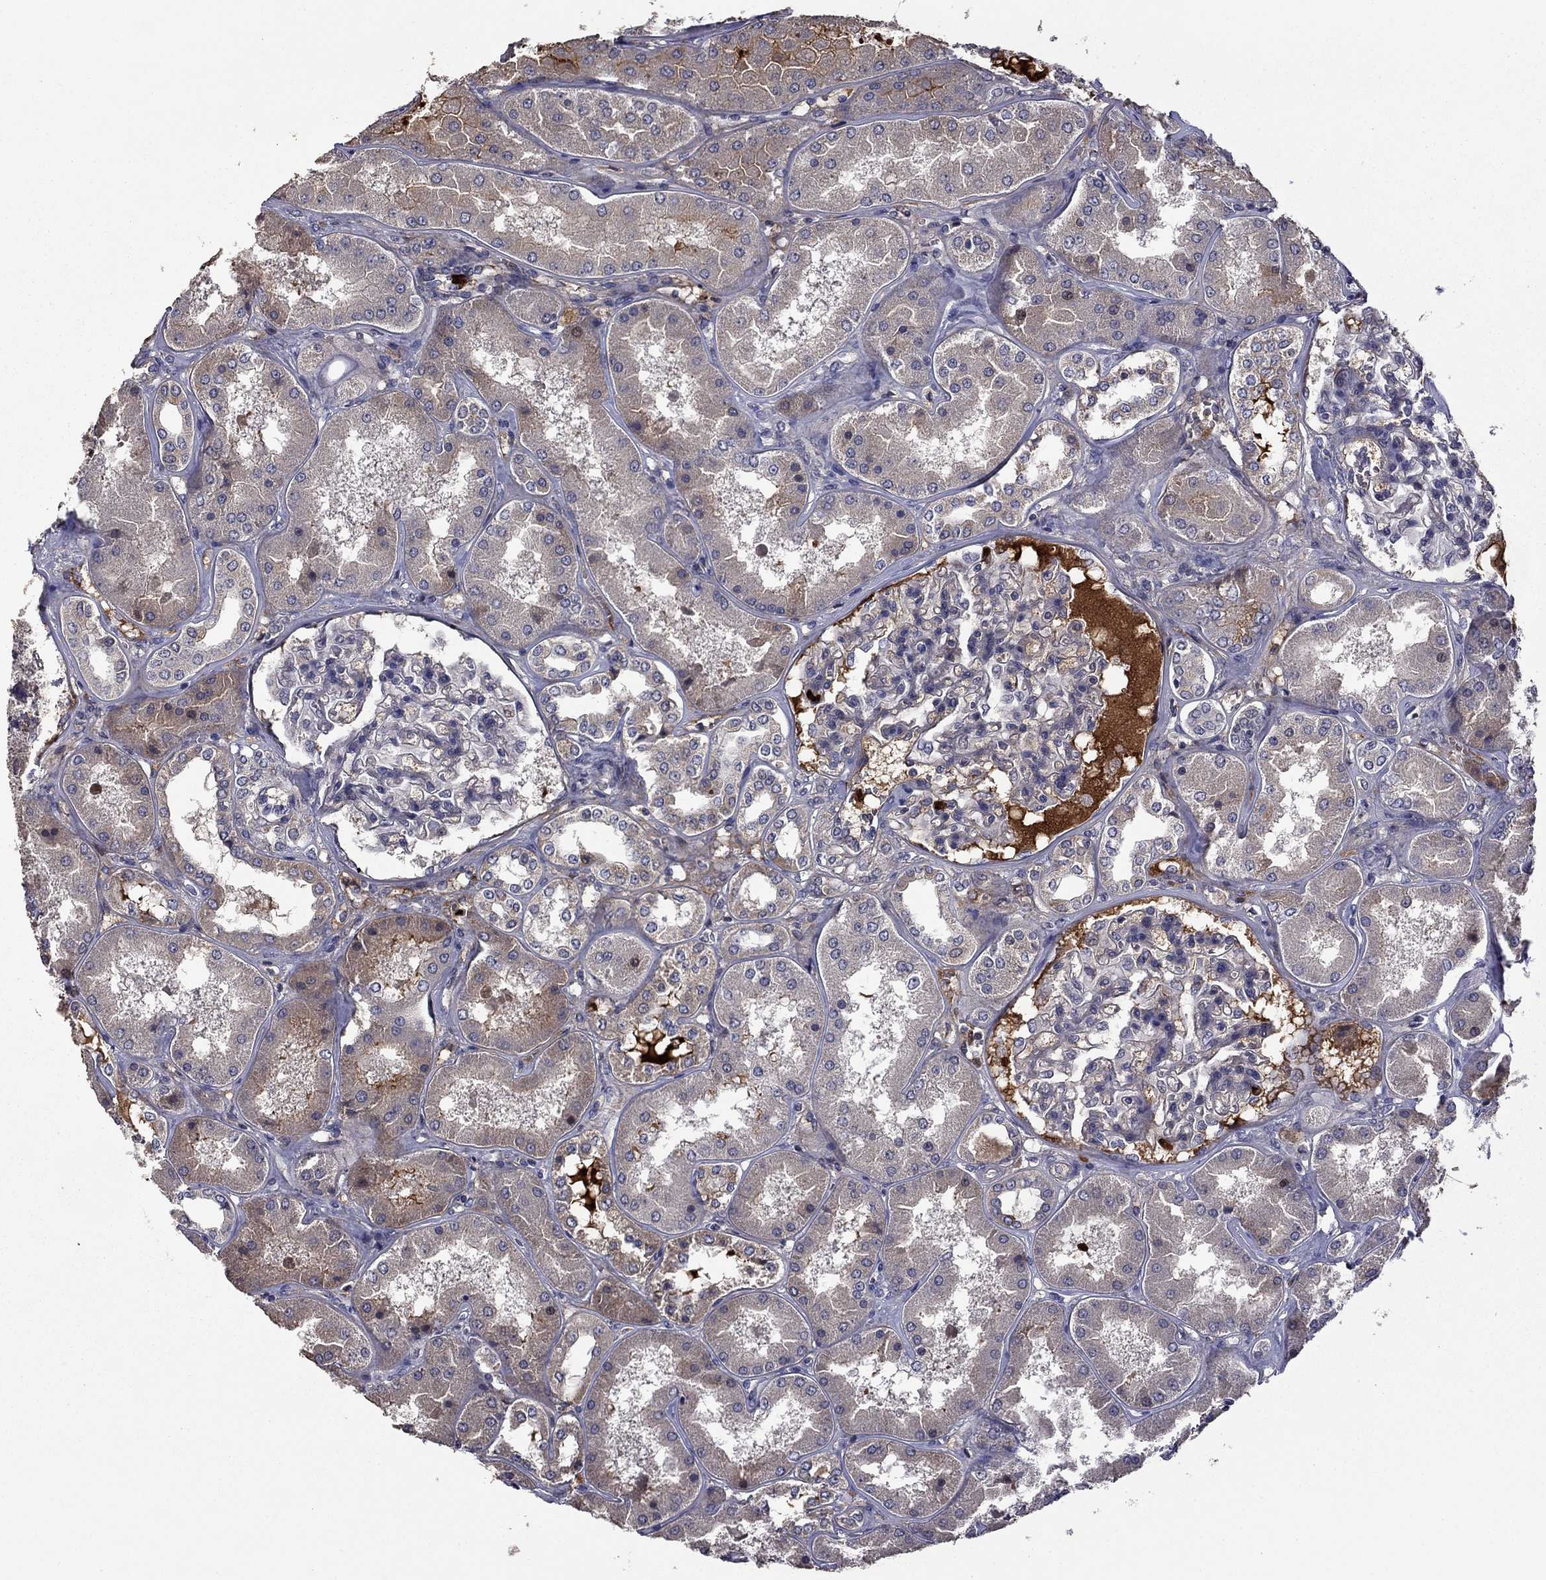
{"staining": {"intensity": "negative", "quantity": "none", "location": "none"}, "tissue": "kidney", "cell_type": "Cells in glomeruli", "image_type": "normal", "snomed": [{"axis": "morphology", "description": "Normal tissue, NOS"}, {"axis": "topography", "description": "Kidney"}], "caption": "The immunohistochemistry micrograph has no significant staining in cells in glomeruli of kidney. (DAB (3,3'-diaminobenzidine) immunohistochemistry (IHC), high magnification).", "gene": "SATB1", "patient": {"sex": "female", "age": 56}}